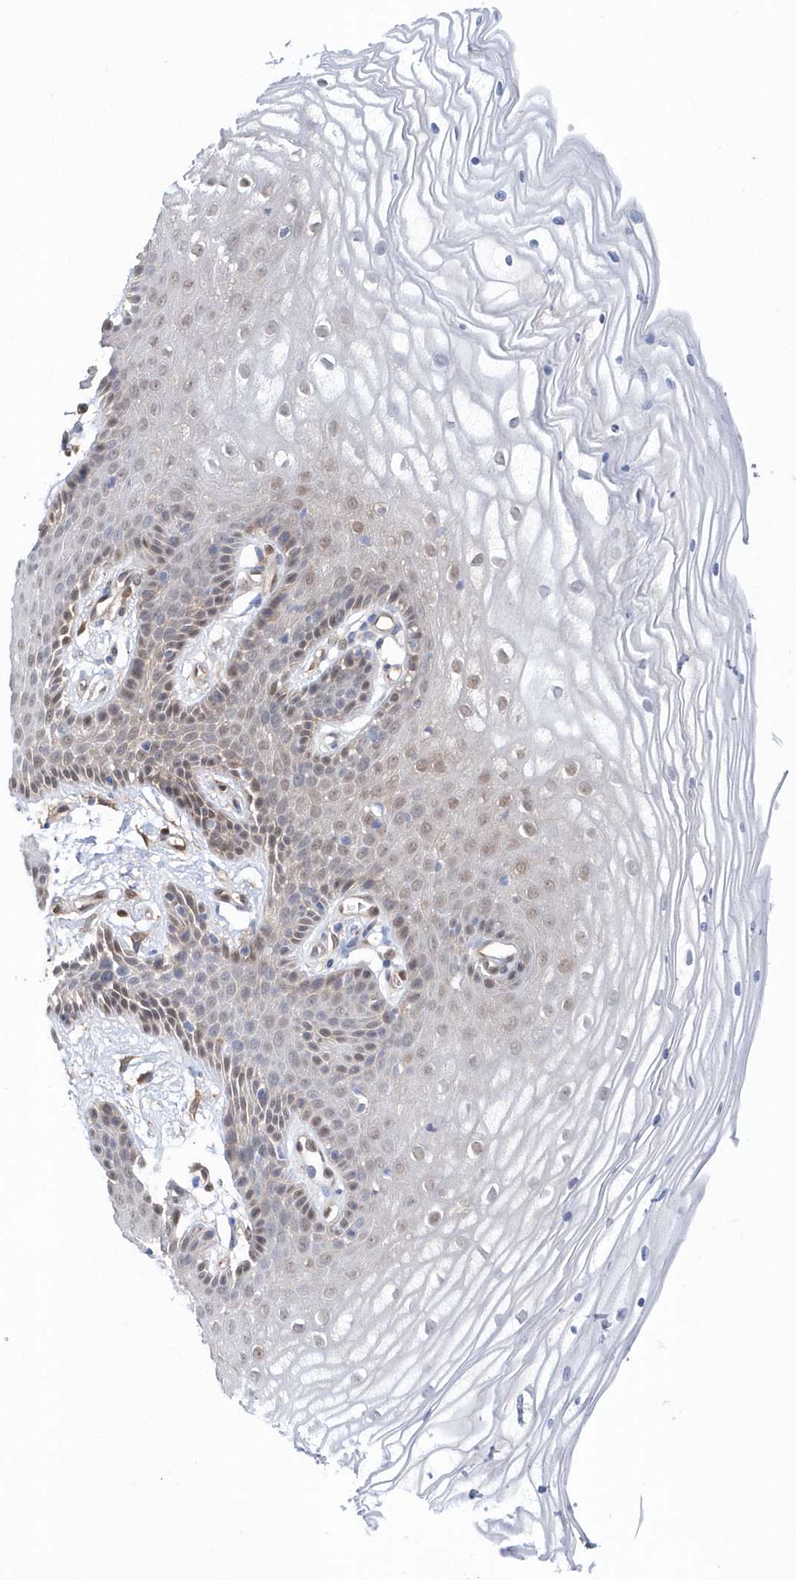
{"staining": {"intensity": "weak", "quantity": "25%-75%", "location": "nuclear"}, "tissue": "vagina", "cell_type": "Squamous epithelial cells", "image_type": "normal", "snomed": [{"axis": "morphology", "description": "Normal tissue, NOS"}, {"axis": "topography", "description": "Vagina"}, {"axis": "topography", "description": "Cervix"}], "caption": "This histopathology image exhibits immunohistochemistry staining of benign vagina, with low weak nuclear expression in about 25%-75% of squamous epithelial cells.", "gene": "BDH2", "patient": {"sex": "female", "age": 40}}